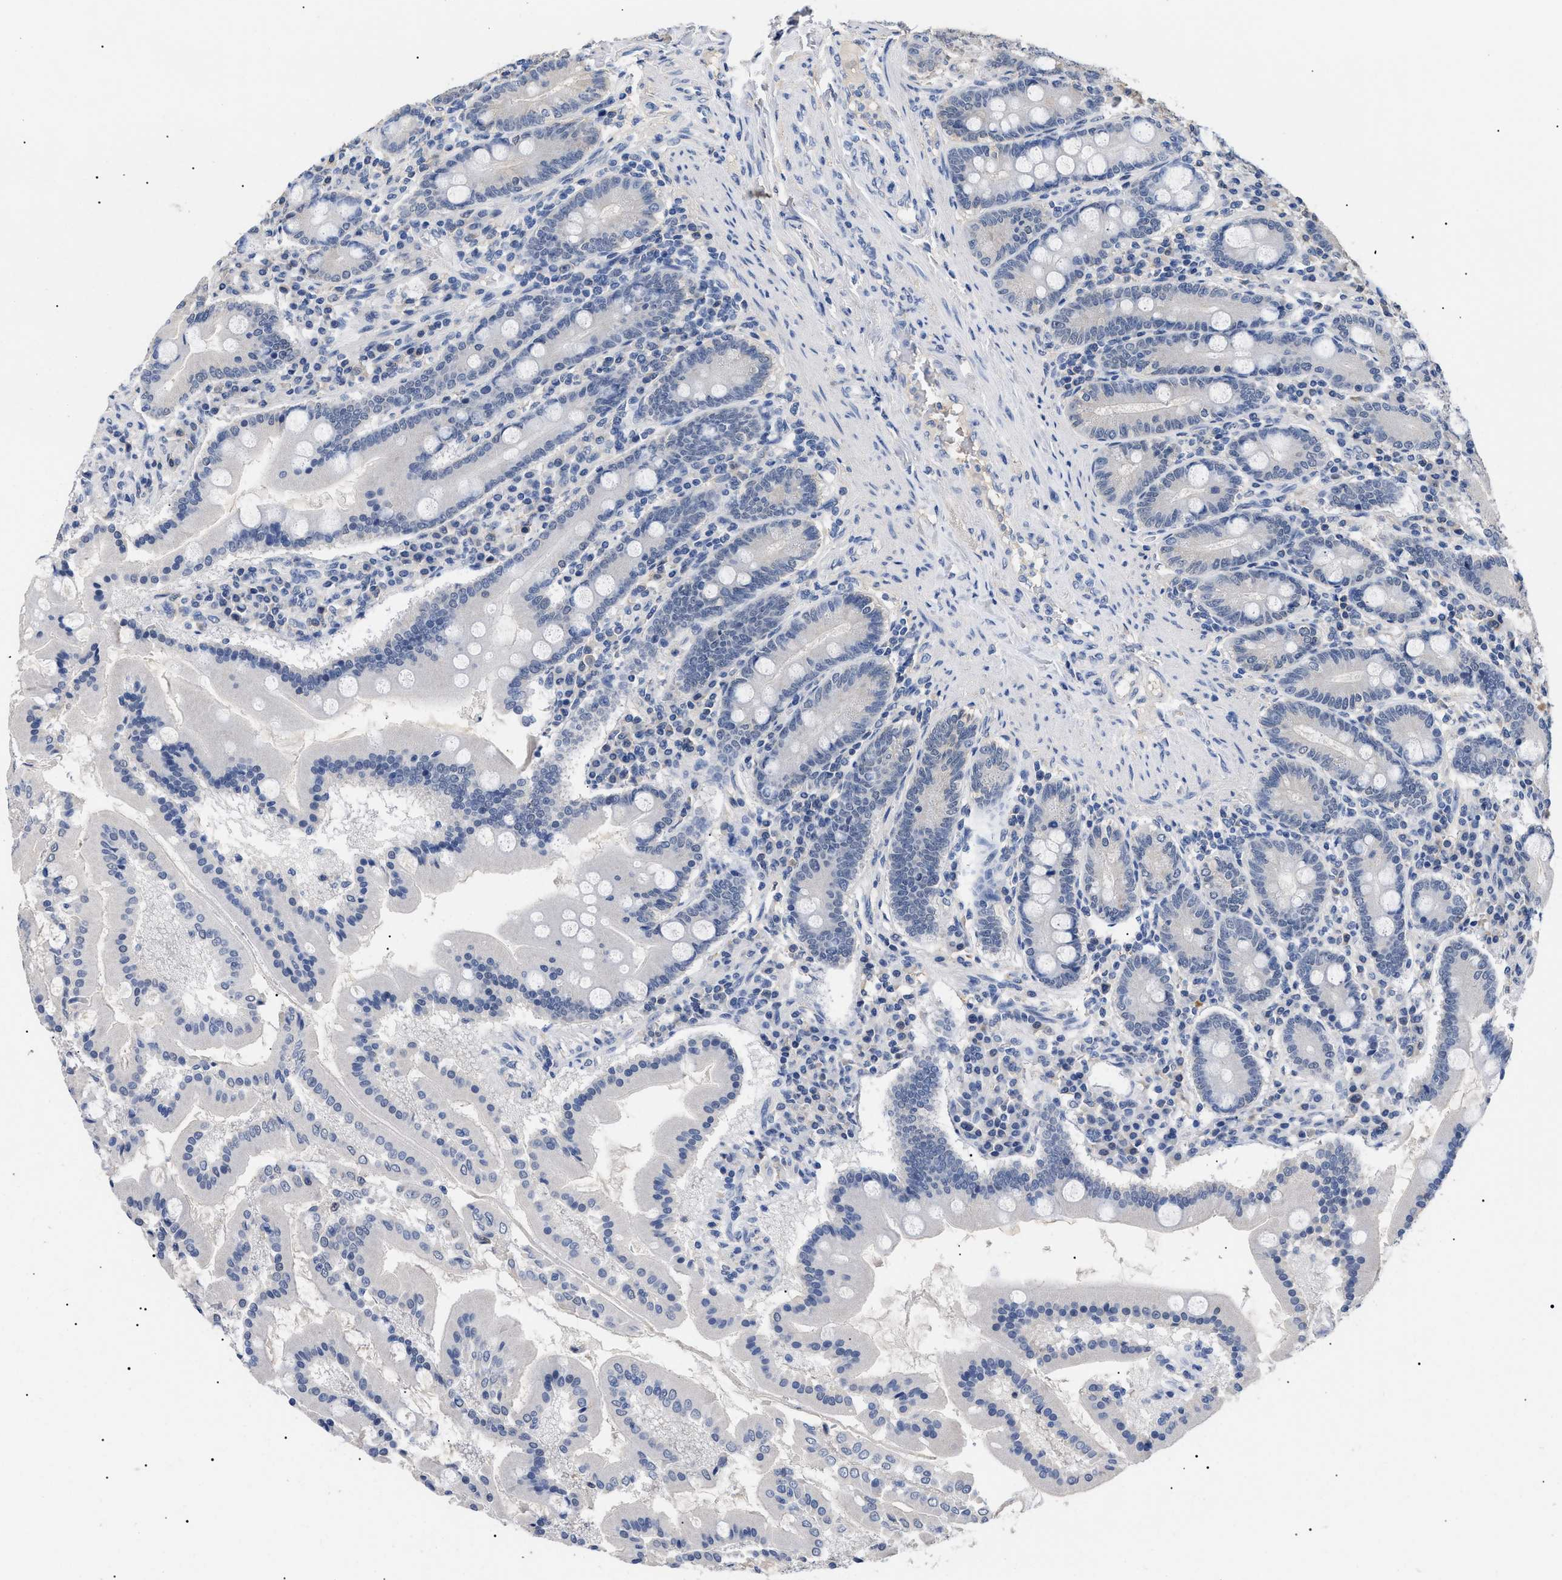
{"staining": {"intensity": "negative", "quantity": "none", "location": "none"}, "tissue": "duodenum", "cell_type": "Glandular cells", "image_type": "normal", "snomed": [{"axis": "morphology", "description": "Normal tissue, NOS"}, {"axis": "topography", "description": "Duodenum"}], "caption": "Image shows no protein staining in glandular cells of unremarkable duodenum. (Stains: DAB (3,3'-diaminobenzidine) immunohistochemistry (IHC) with hematoxylin counter stain, Microscopy: brightfield microscopy at high magnification).", "gene": "PRRT2", "patient": {"sex": "male", "age": 50}}